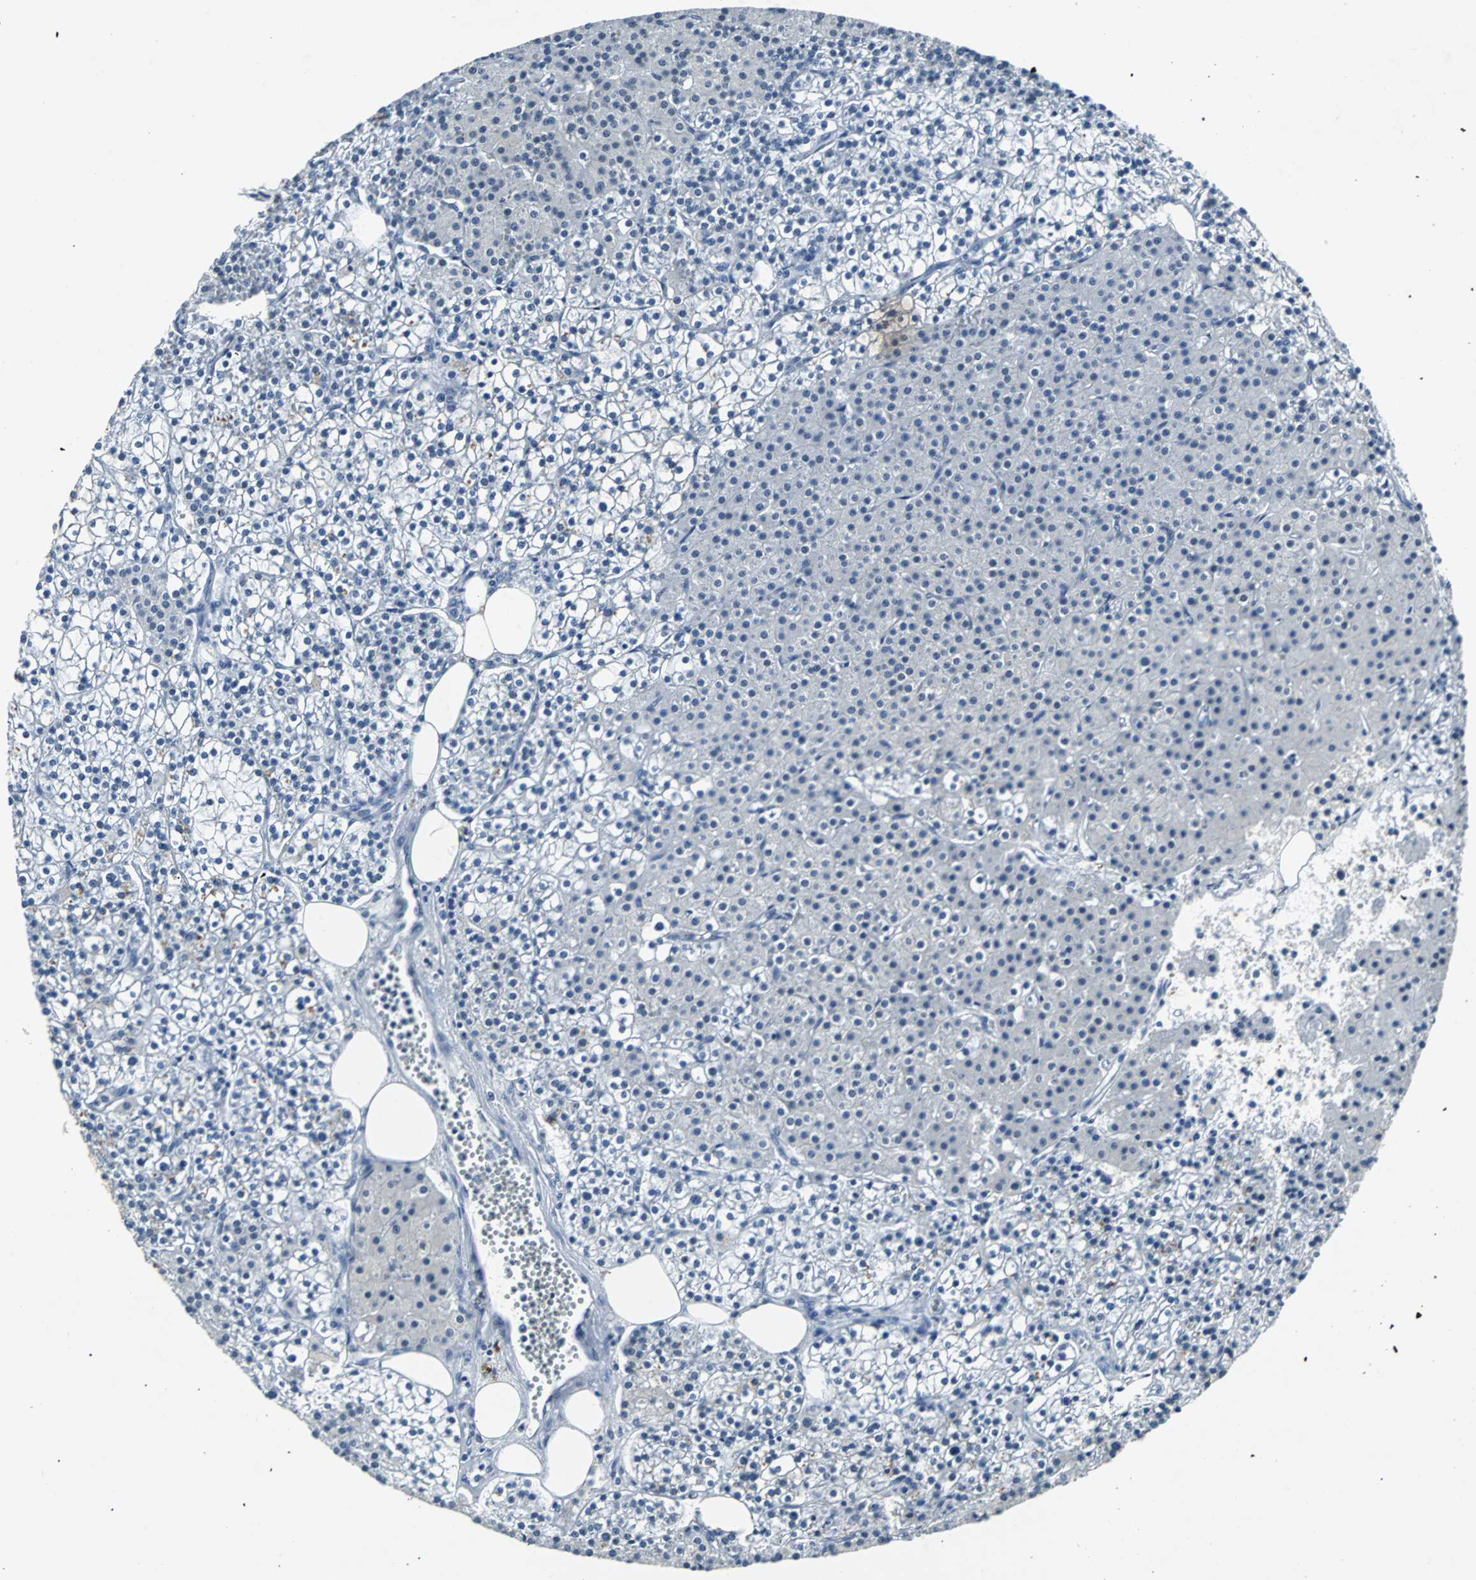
{"staining": {"intensity": "moderate", "quantity": "<25%", "location": "nuclear"}, "tissue": "parathyroid gland", "cell_type": "Glandular cells", "image_type": "normal", "snomed": [{"axis": "morphology", "description": "Normal tissue, NOS"}, {"axis": "topography", "description": "Parathyroid gland"}], "caption": "A high-resolution histopathology image shows immunohistochemistry (IHC) staining of unremarkable parathyroid gland, which exhibits moderate nuclear positivity in about <25% of glandular cells. Nuclei are stained in blue.", "gene": "USP28", "patient": {"sex": "female", "age": 63}}